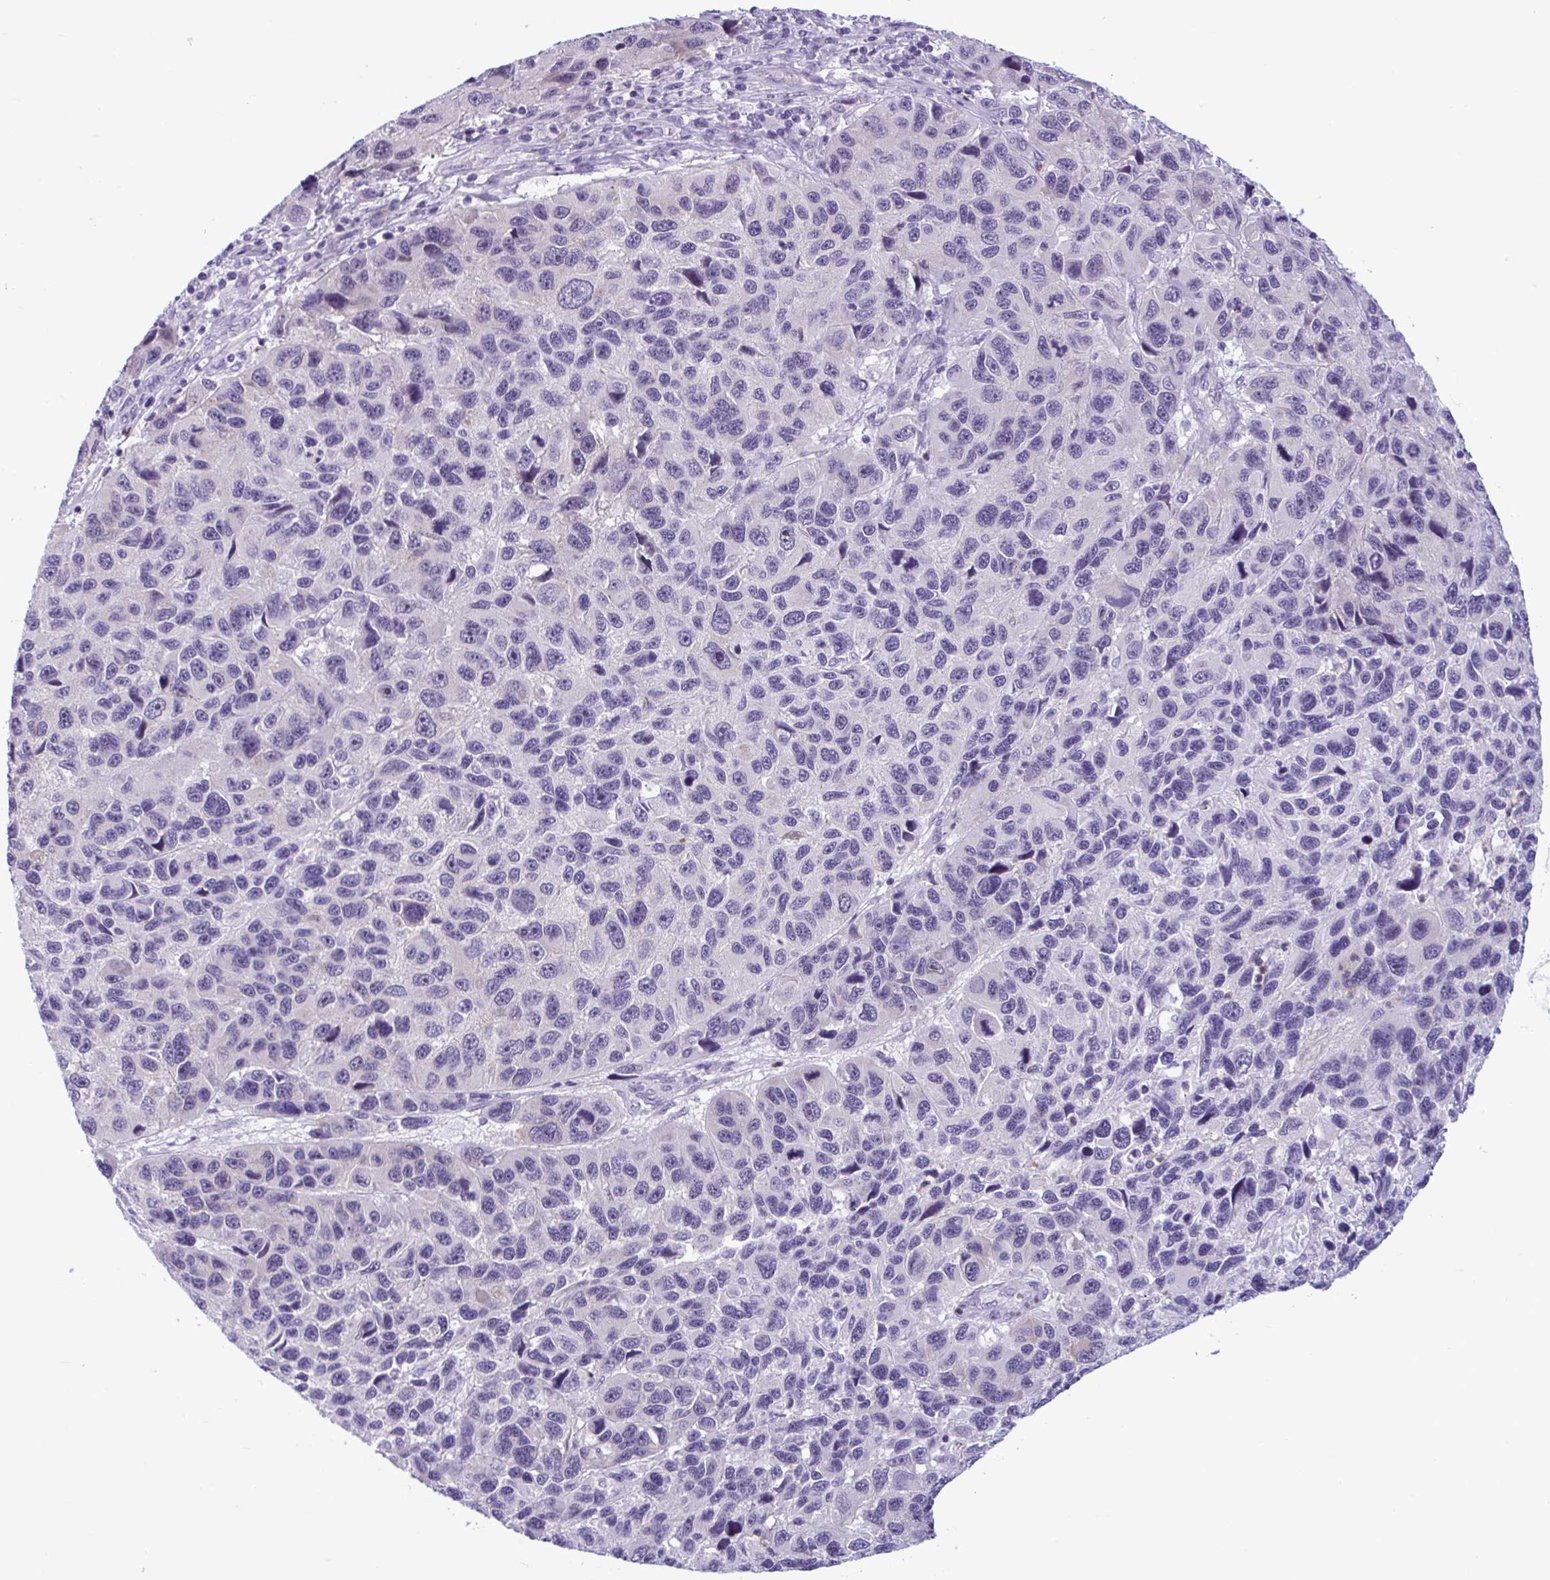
{"staining": {"intensity": "negative", "quantity": "none", "location": "none"}, "tissue": "melanoma", "cell_type": "Tumor cells", "image_type": "cancer", "snomed": [{"axis": "morphology", "description": "Malignant melanoma, NOS"}, {"axis": "topography", "description": "Skin"}], "caption": "Immunohistochemistry photomicrograph of neoplastic tissue: melanoma stained with DAB (3,3'-diaminobenzidine) shows no significant protein staining in tumor cells. (DAB immunohistochemistry, high magnification).", "gene": "WNT9B", "patient": {"sex": "male", "age": 53}}